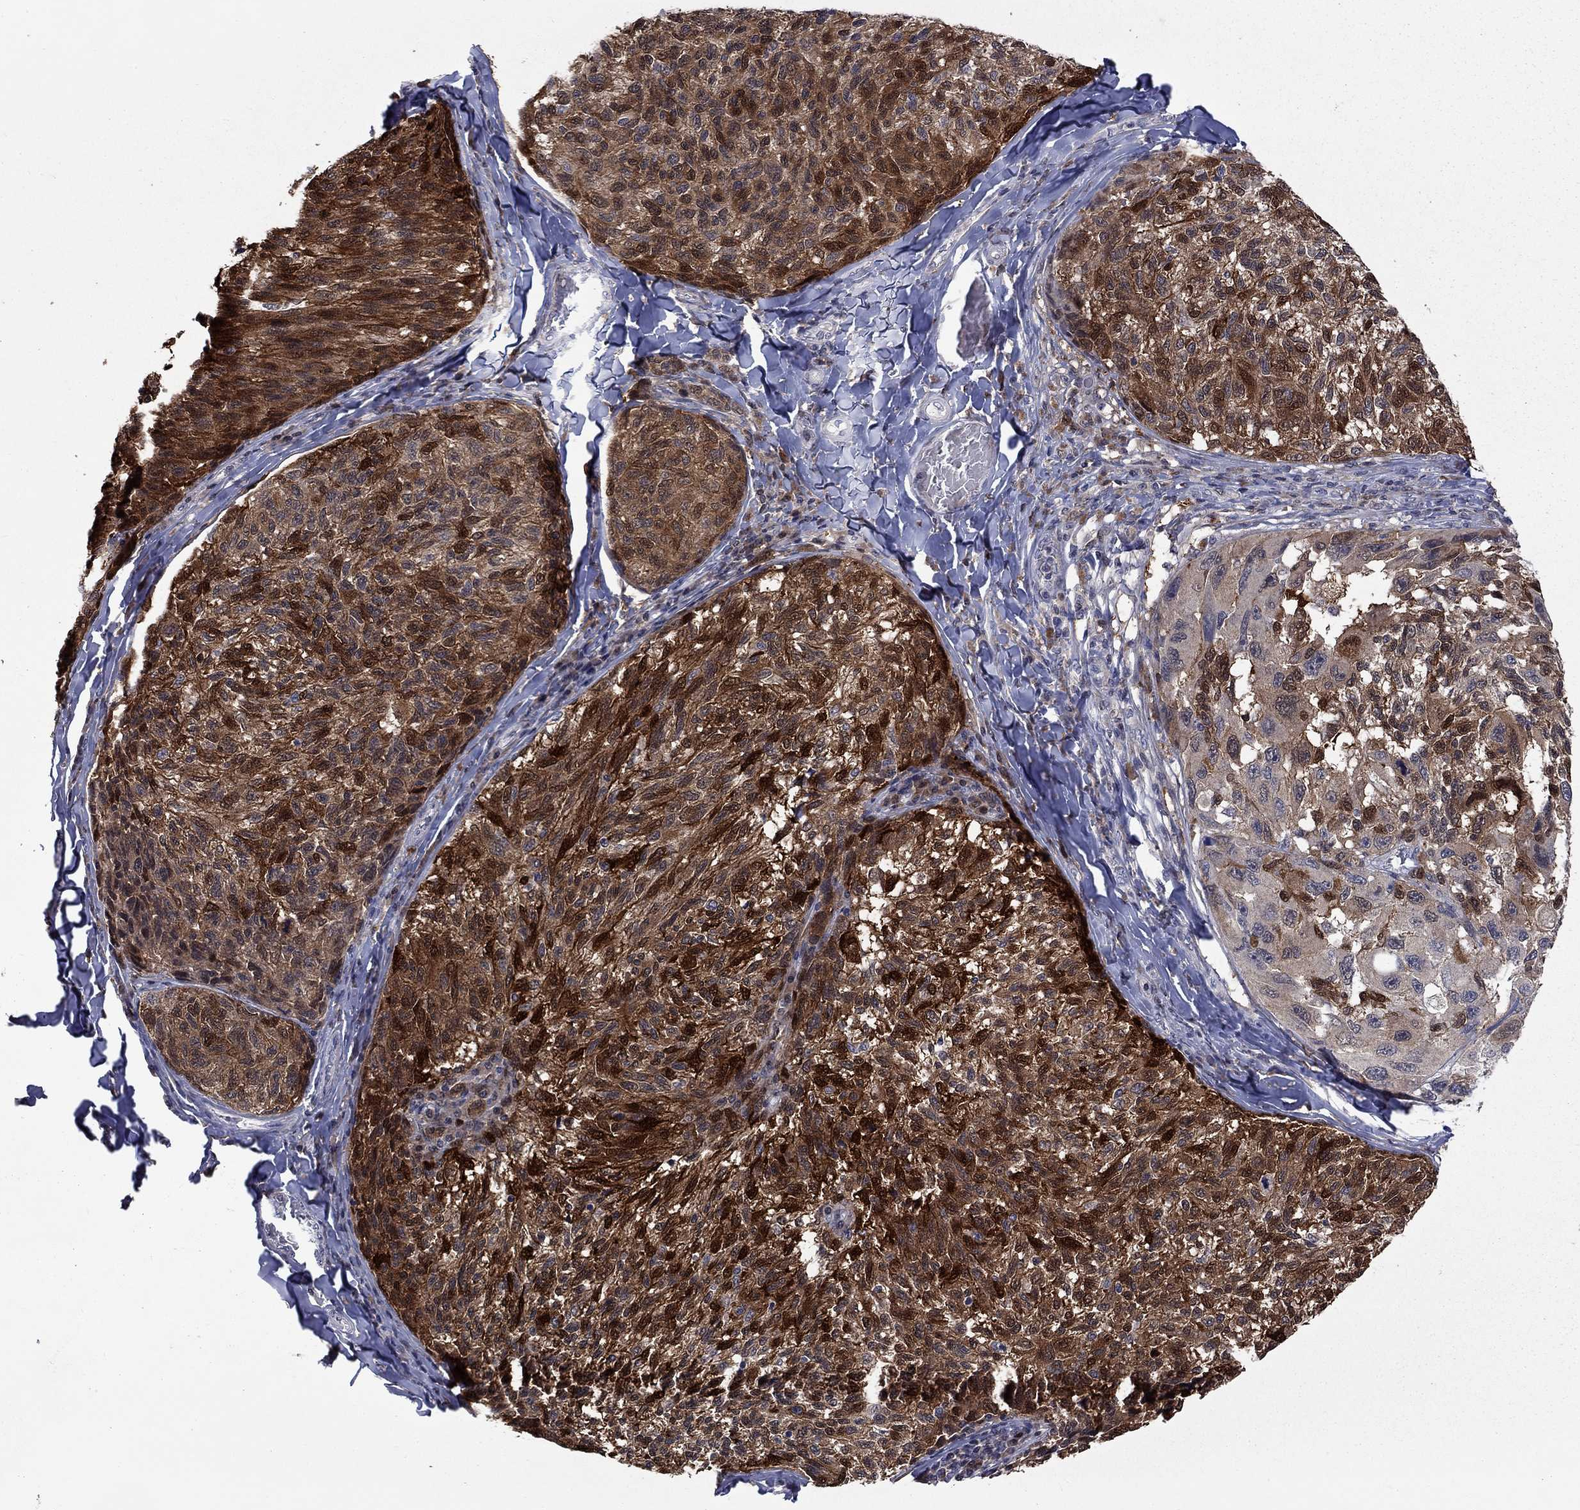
{"staining": {"intensity": "strong", "quantity": ">75%", "location": "cytoplasmic/membranous,nuclear"}, "tissue": "melanoma", "cell_type": "Tumor cells", "image_type": "cancer", "snomed": [{"axis": "morphology", "description": "Malignant melanoma, NOS"}, {"axis": "topography", "description": "Skin"}], "caption": "Human melanoma stained with a protein marker shows strong staining in tumor cells.", "gene": "CBR1", "patient": {"sex": "female", "age": 73}}